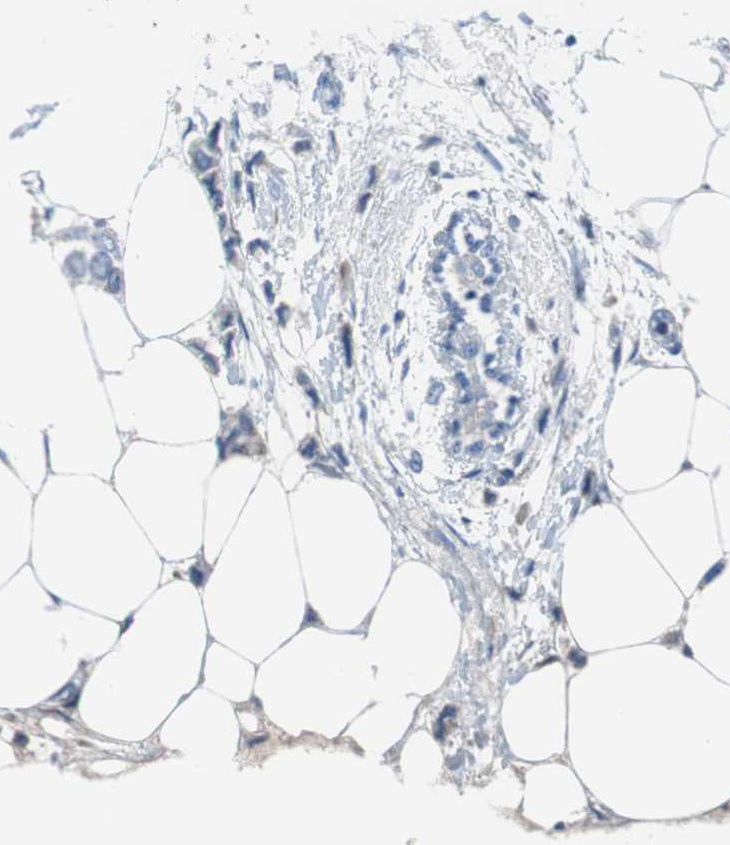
{"staining": {"intensity": "negative", "quantity": "none", "location": "none"}, "tissue": "breast cancer", "cell_type": "Tumor cells", "image_type": "cancer", "snomed": [{"axis": "morphology", "description": "Lobular carcinoma"}, {"axis": "topography", "description": "Breast"}], "caption": "Lobular carcinoma (breast) stained for a protein using IHC demonstrates no positivity tumor cells.", "gene": "KANSL1", "patient": {"sex": "female", "age": 51}}